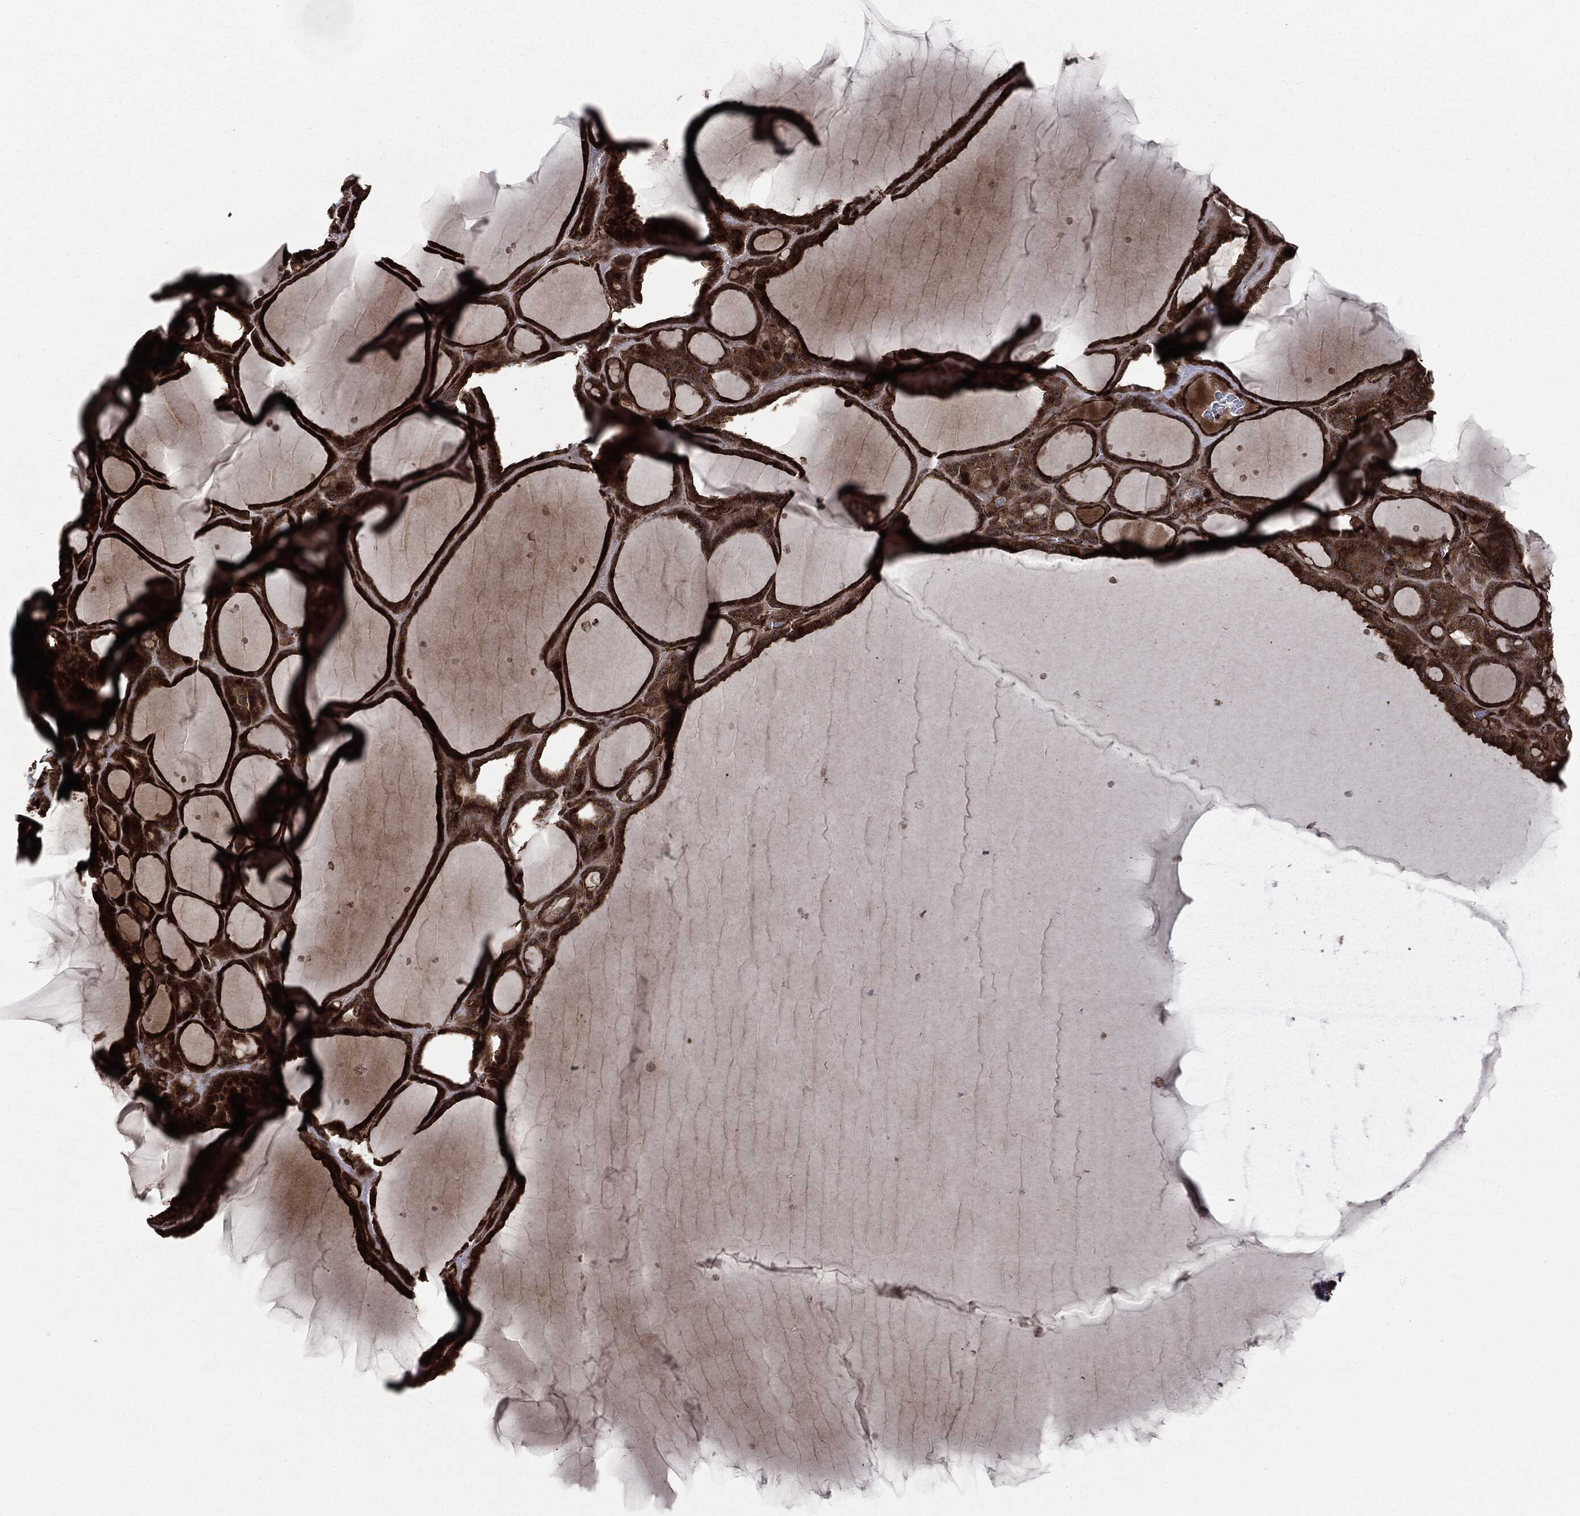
{"staining": {"intensity": "strong", "quantity": ">75%", "location": "cytoplasmic/membranous,nuclear"}, "tissue": "thyroid gland", "cell_type": "Glandular cells", "image_type": "normal", "snomed": [{"axis": "morphology", "description": "Normal tissue, NOS"}, {"axis": "topography", "description": "Thyroid gland"}], "caption": "High-power microscopy captured an IHC photomicrograph of unremarkable thyroid gland, revealing strong cytoplasmic/membranous,nuclear staining in approximately >75% of glandular cells.", "gene": "CARD6", "patient": {"sex": "male", "age": 63}}